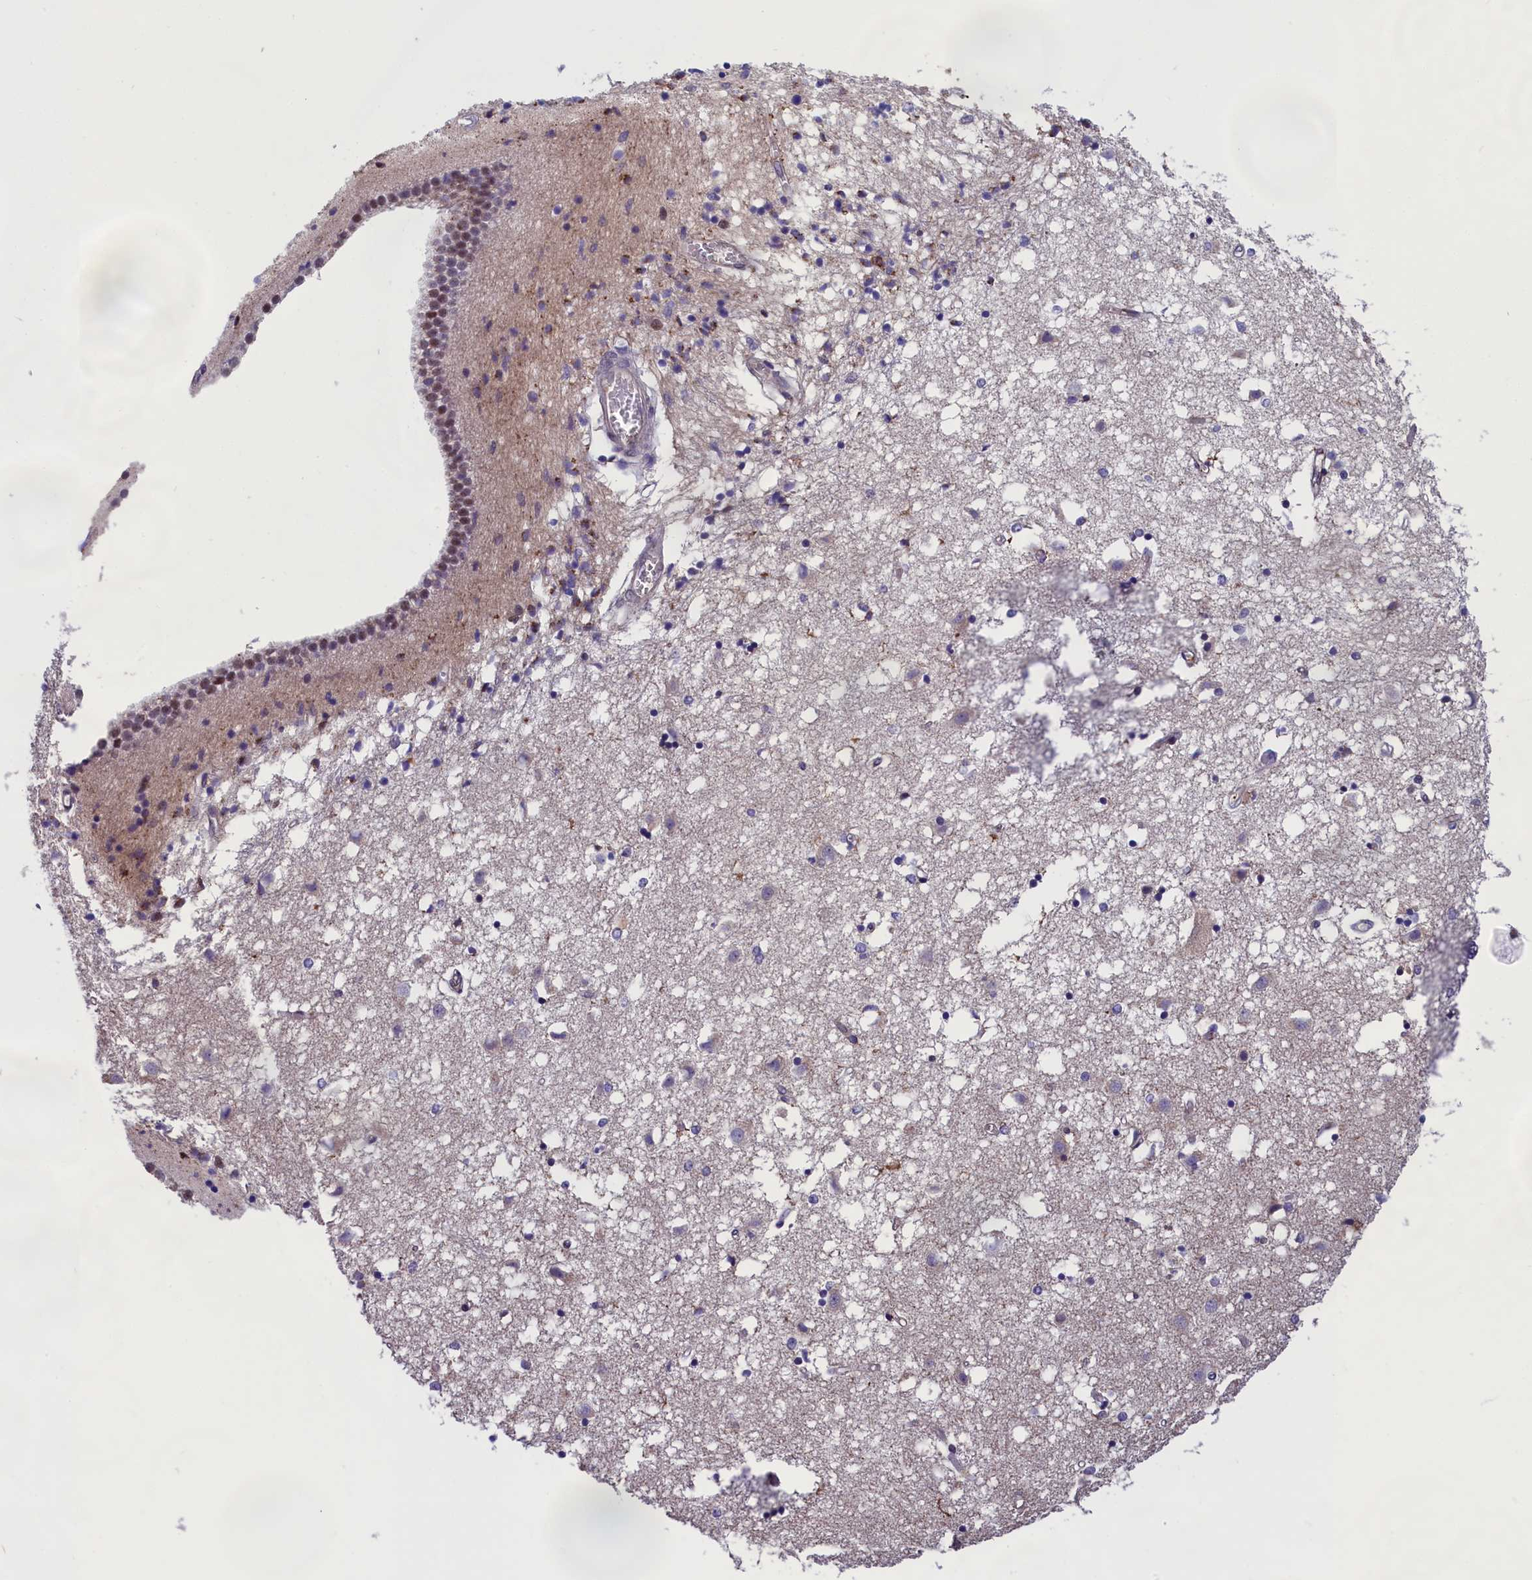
{"staining": {"intensity": "moderate", "quantity": "<25%", "location": "nuclear"}, "tissue": "caudate", "cell_type": "Glial cells", "image_type": "normal", "snomed": [{"axis": "morphology", "description": "Normal tissue, NOS"}, {"axis": "topography", "description": "Lateral ventricle wall"}], "caption": "Brown immunohistochemical staining in unremarkable human caudate reveals moderate nuclear positivity in approximately <25% of glial cells. The protein is stained brown, and the nuclei are stained in blue (DAB (3,3'-diaminobenzidine) IHC with brightfield microscopy, high magnification).", "gene": "ABCC8", "patient": {"sex": "male", "age": 70}}